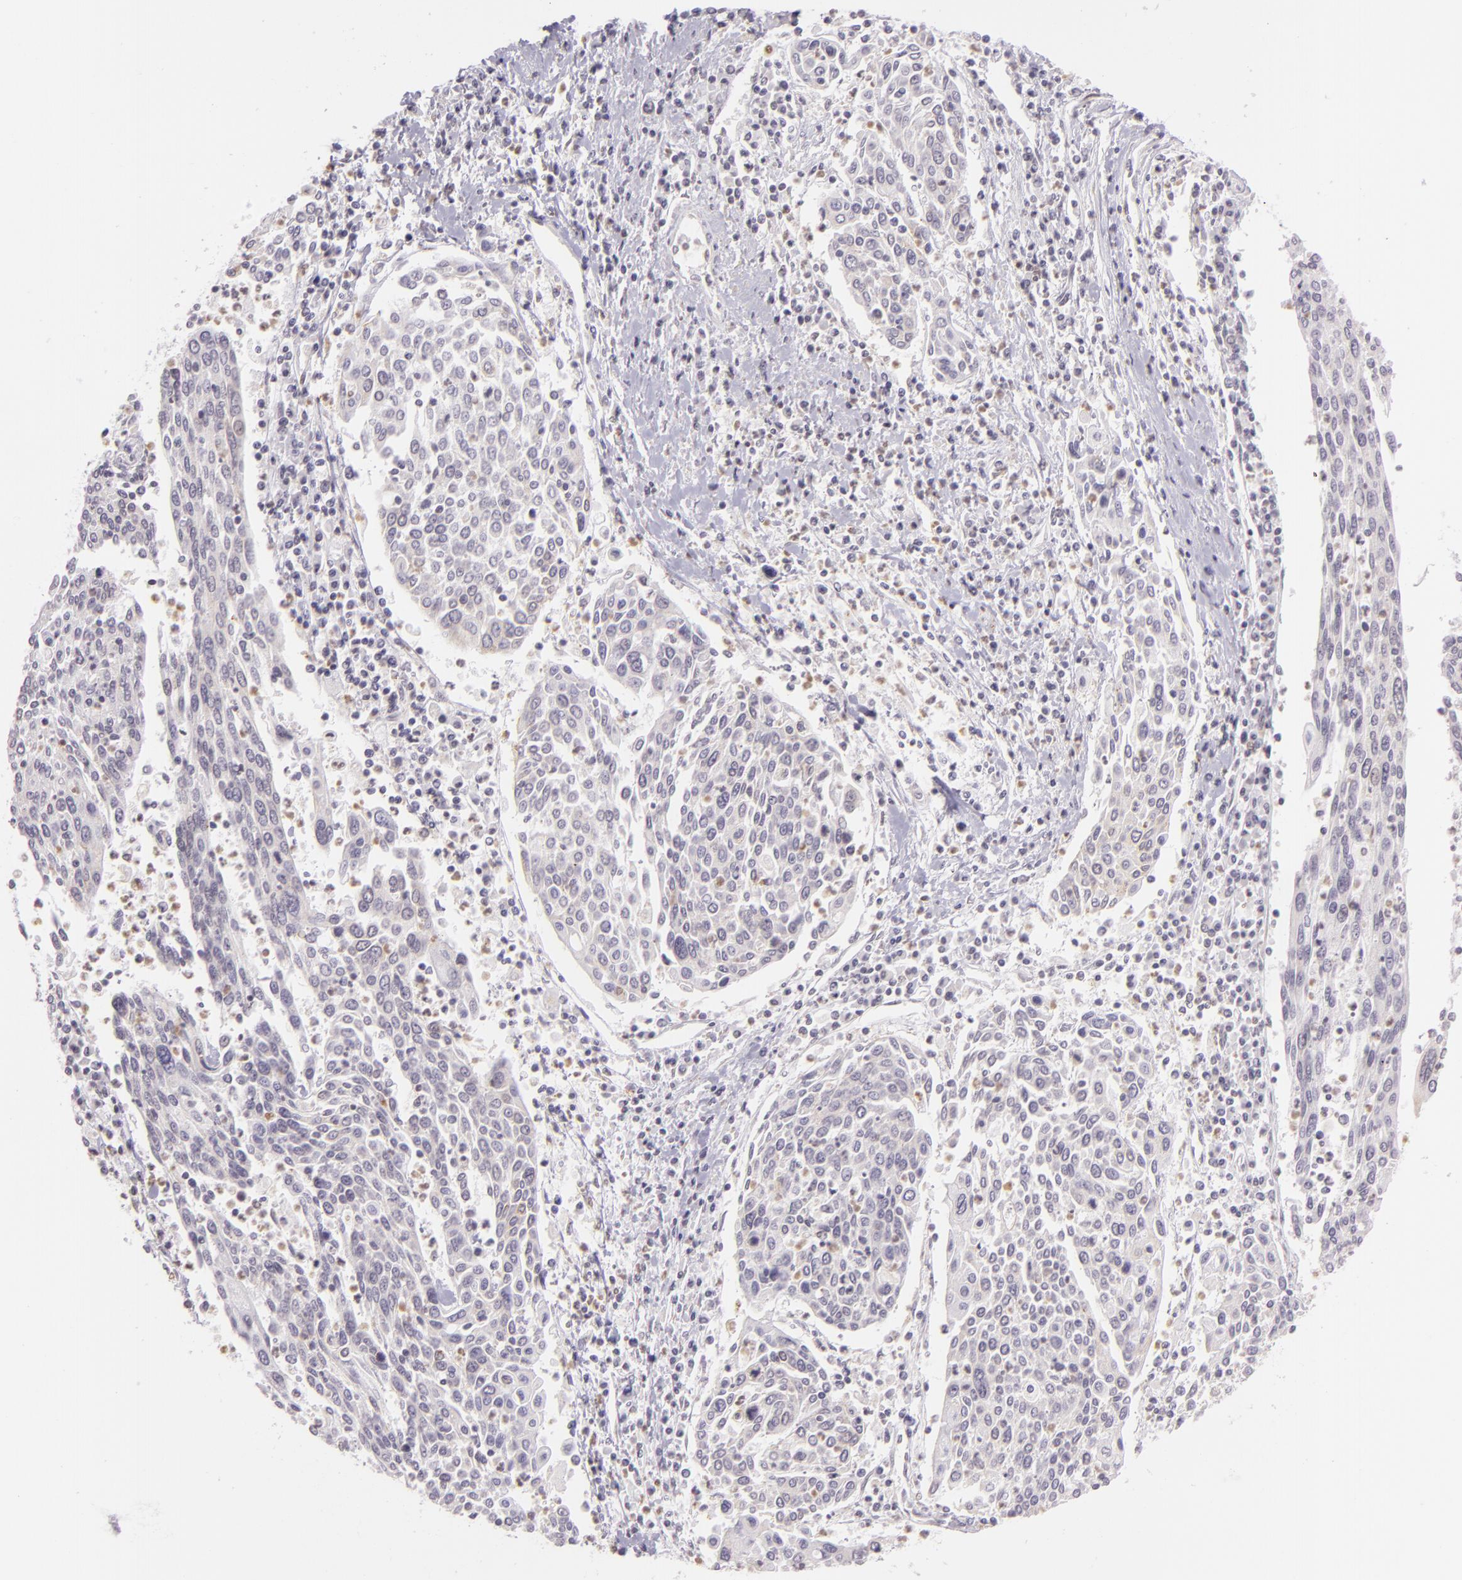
{"staining": {"intensity": "moderate", "quantity": "25%-75%", "location": "cytoplasmic/membranous"}, "tissue": "cervical cancer", "cell_type": "Tumor cells", "image_type": "cancer", "snomed": [{"axis": "morphology", "description": "Squamous cell carcinoma, NOS"}, {"axis": "topography", "description": "Cervix"}], "caption": "Tumor cells exhibit moderate cytoplasmic/membranous expression in approximately 25%-75% of cells in squamous cell carcinoma (cervical).", "gene": "IMPDH1", "patient": {"sex": "female", "age": 40}}